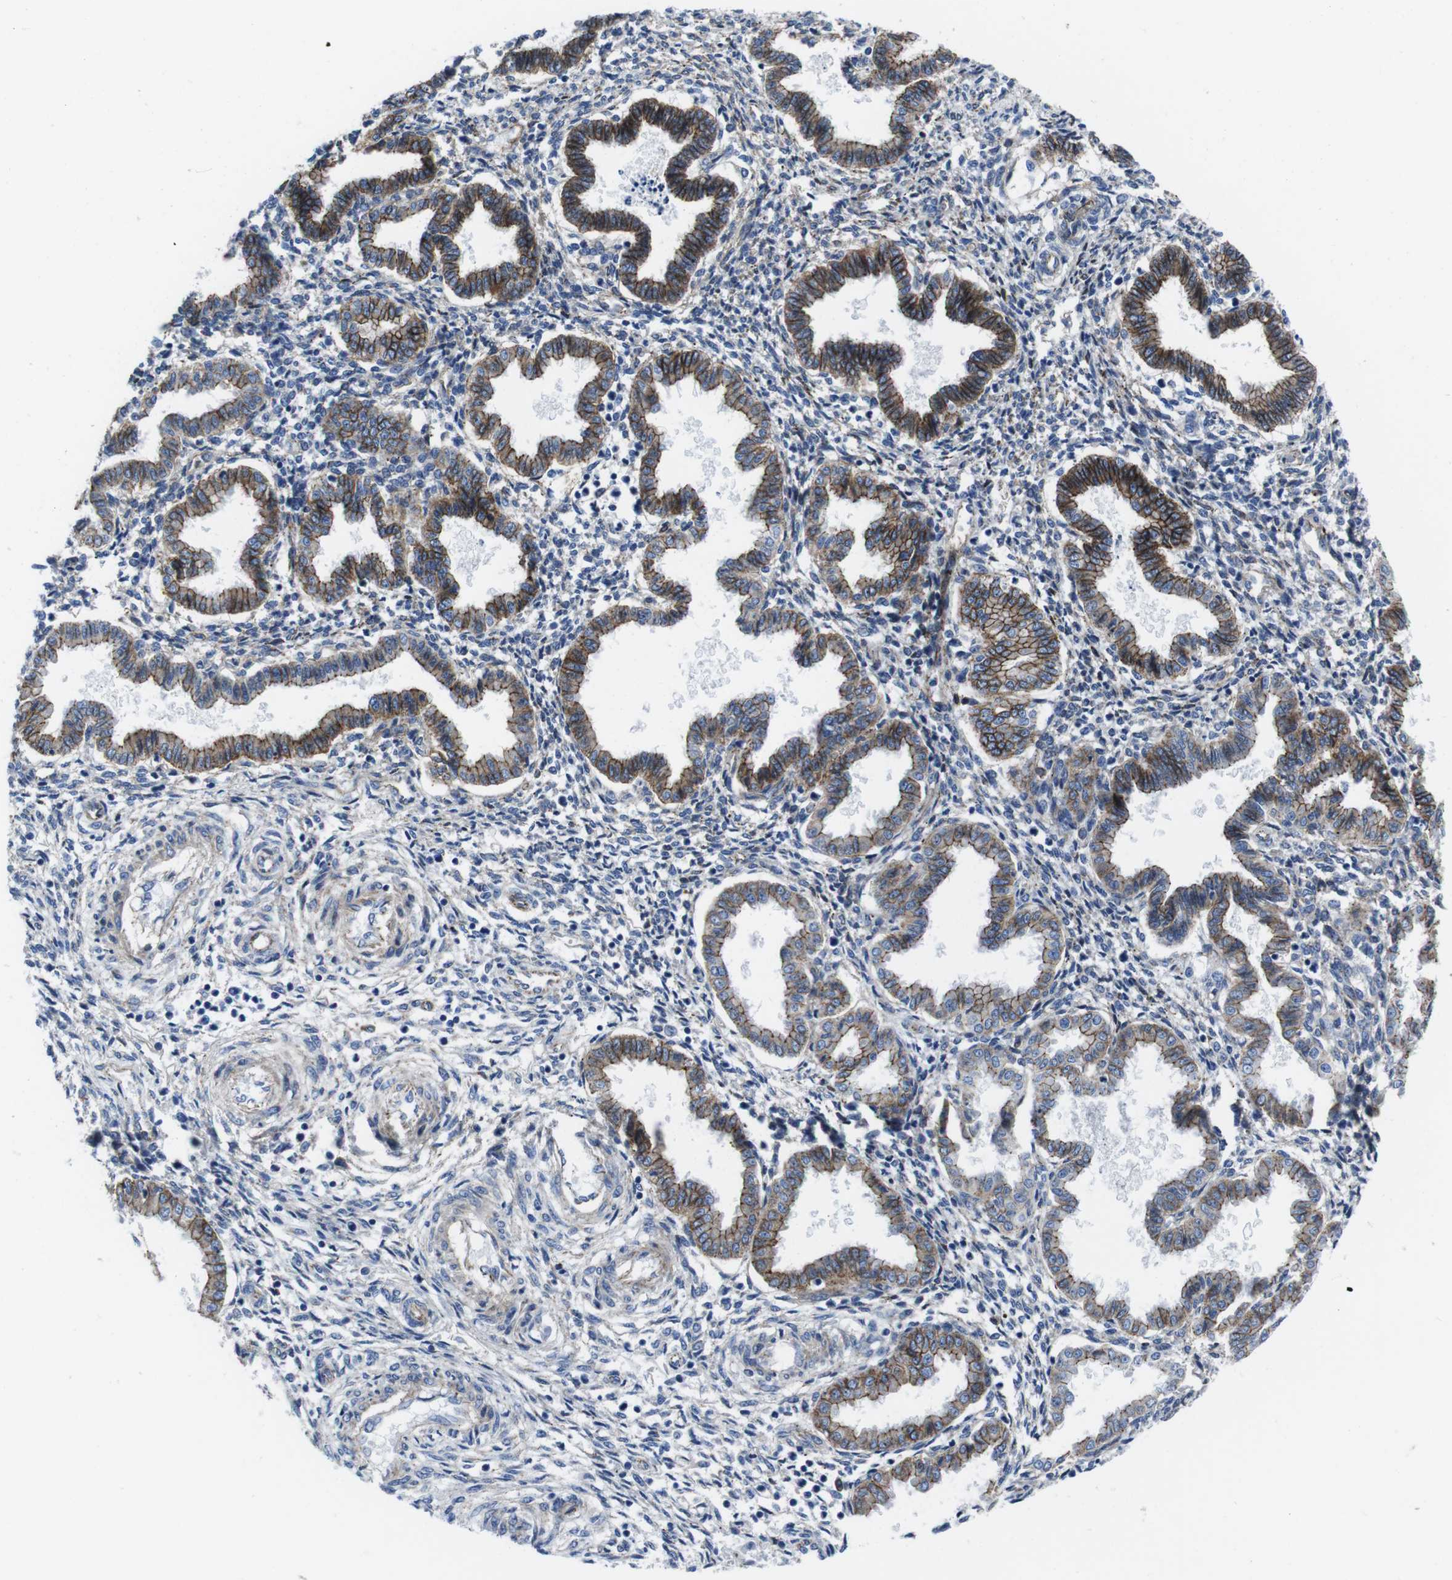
{"staining": {"intensity": "negative", "quantity": "none", "location": "none"}, "tissue": "endometrium", "cell_type": "Cells in endometrial stroma", "image_type": "normal", "snomed": [{"axis": "morphology", "description": "Normal tissue, NOS"}, {"axis": "topography", "description": "Endometrium"}], "caption": "Human endometrium stained for a protein using immunohistochemistry (IHC) displays no staining in cells in endometrial stroma.", "gene": "NUMB", "patient": {"sex": "female", "age": 33}}